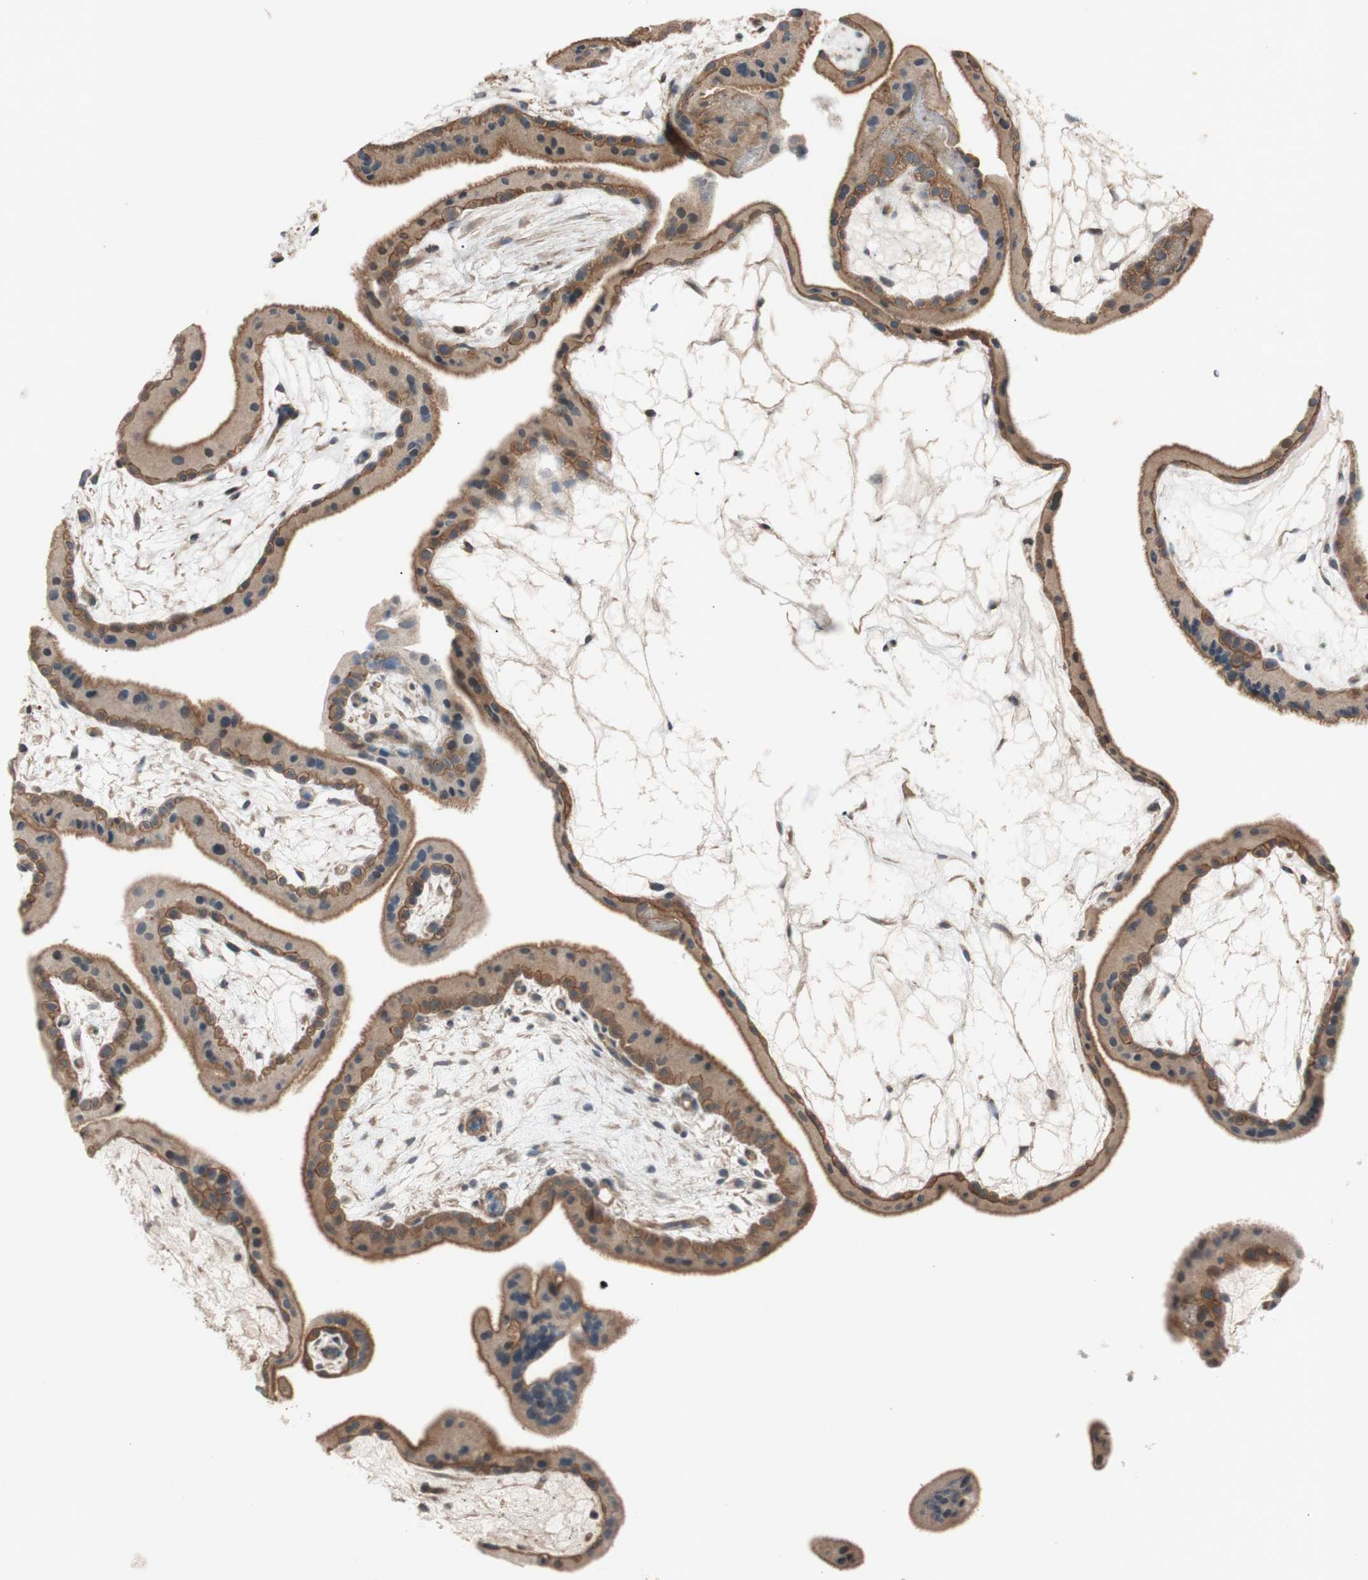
{"staining": {"intensity": "moderate", "quantity": "25%-75%", "location": "cytoplasmic/membranous"}, "tissue": "placenta", "cell_type": "Decidual cells", "image_type": "normal", "snomed": [{"axis": "morphology", "description": "Normal tissue, NOS"}, {"axis": "topography", "description": "Placenta"}], "caption": "This is an image of IHC staining of normal placenta, which shows moderate staining in the cytoplasmic/membranous of decidual cells.", "gene": "EPHA8", "patient": {"sex": "female", "age": 19}}